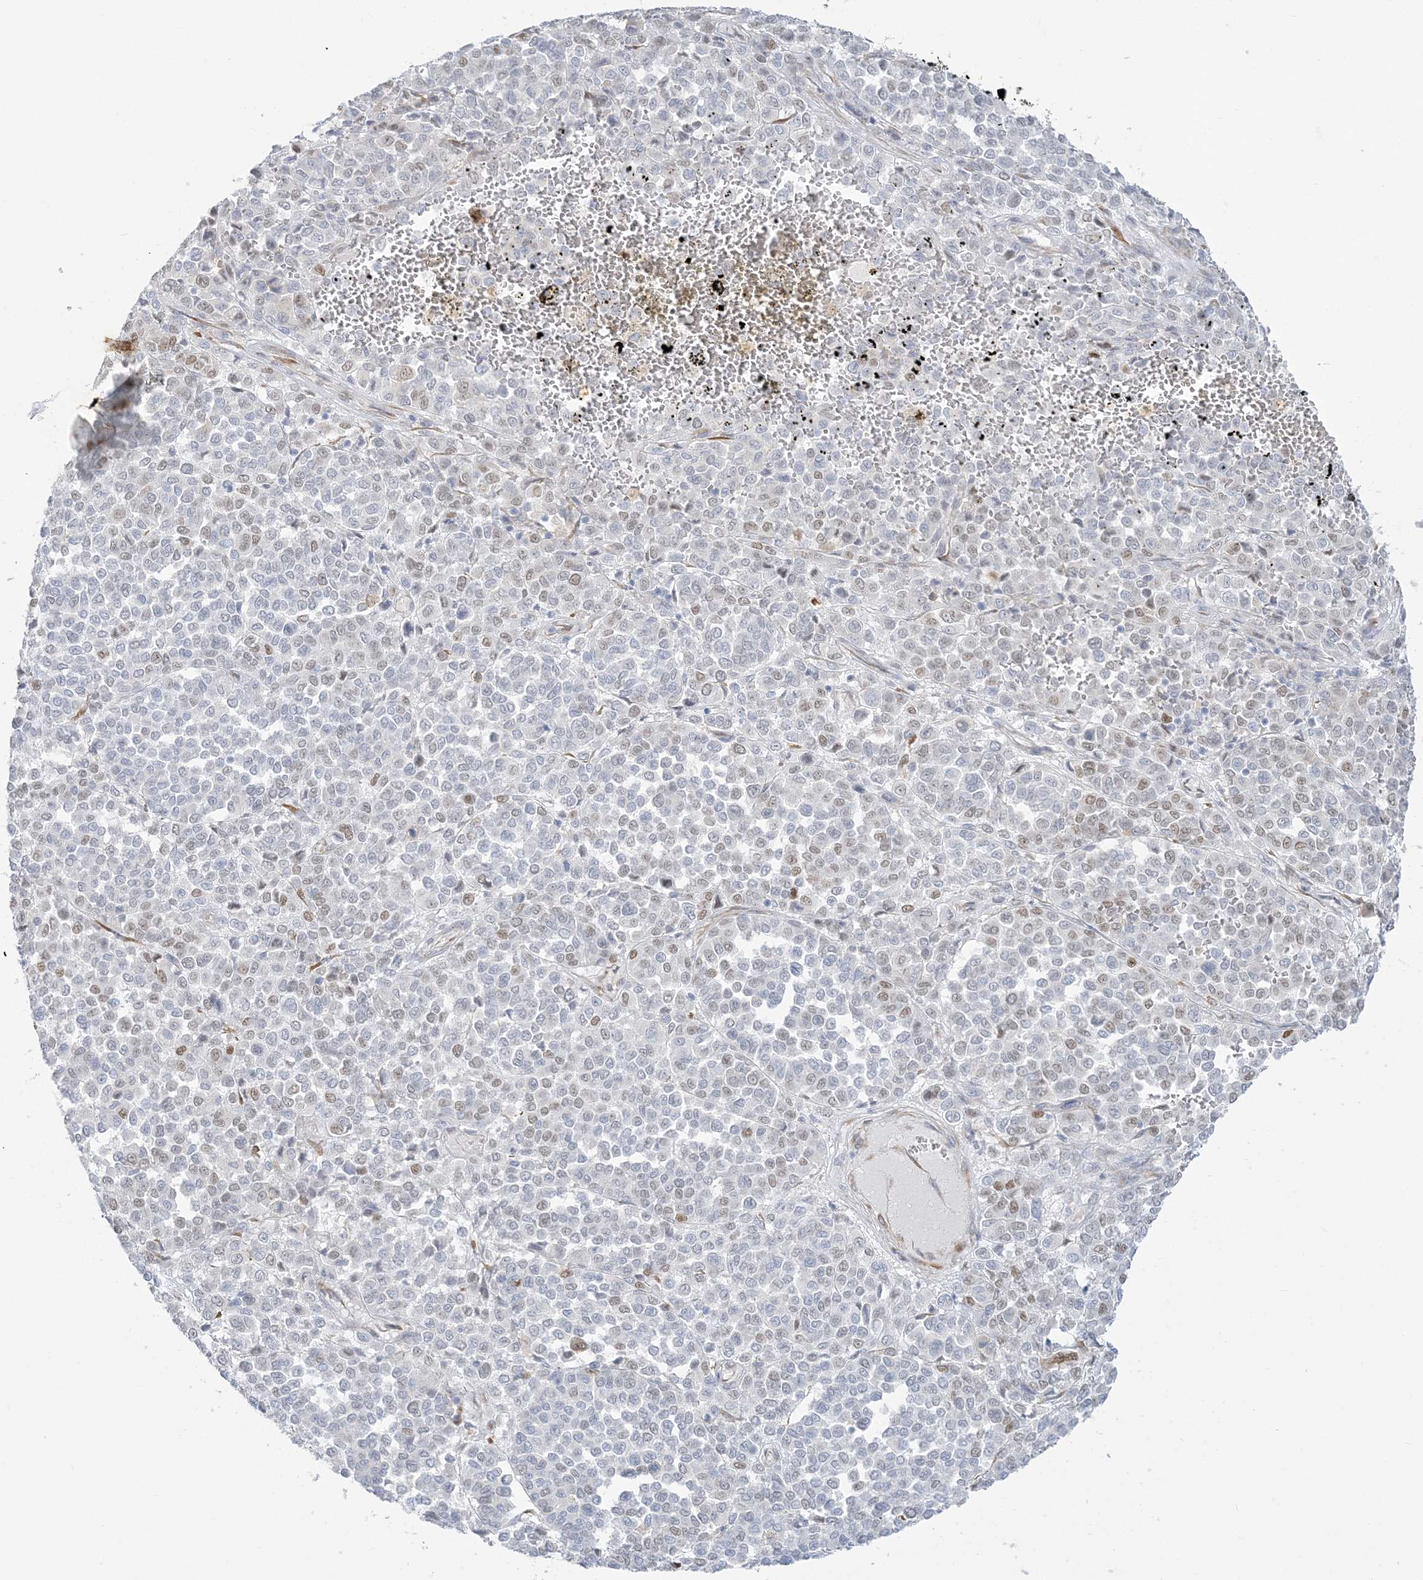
{"staining": {"intensity": "weak", "quantity": "<25%", "location": "nuclear"}, "tissue": "melanoma", "cell_type": "Tumor cells", "image_type": "cancer", "snomed": [{"axis": "morphology", "description": "Malignant melanoma, Metastatic site"}, {"axis": "topography", "description": "Pancreas"}], "caption": "This image is of malignant melanoma (metastatic site) stained with IHC to label a protein in brown with the nuclei are counter-stained blue. There is no positivity in tumor cells. The staining is performed using DAB (3,3'-diaminobenzidine) brown chromogen with nuclei counter-stained in using hematoxylin.", "gene": "ZC3H6", "patient": {"sex": "female", "age": 30}}